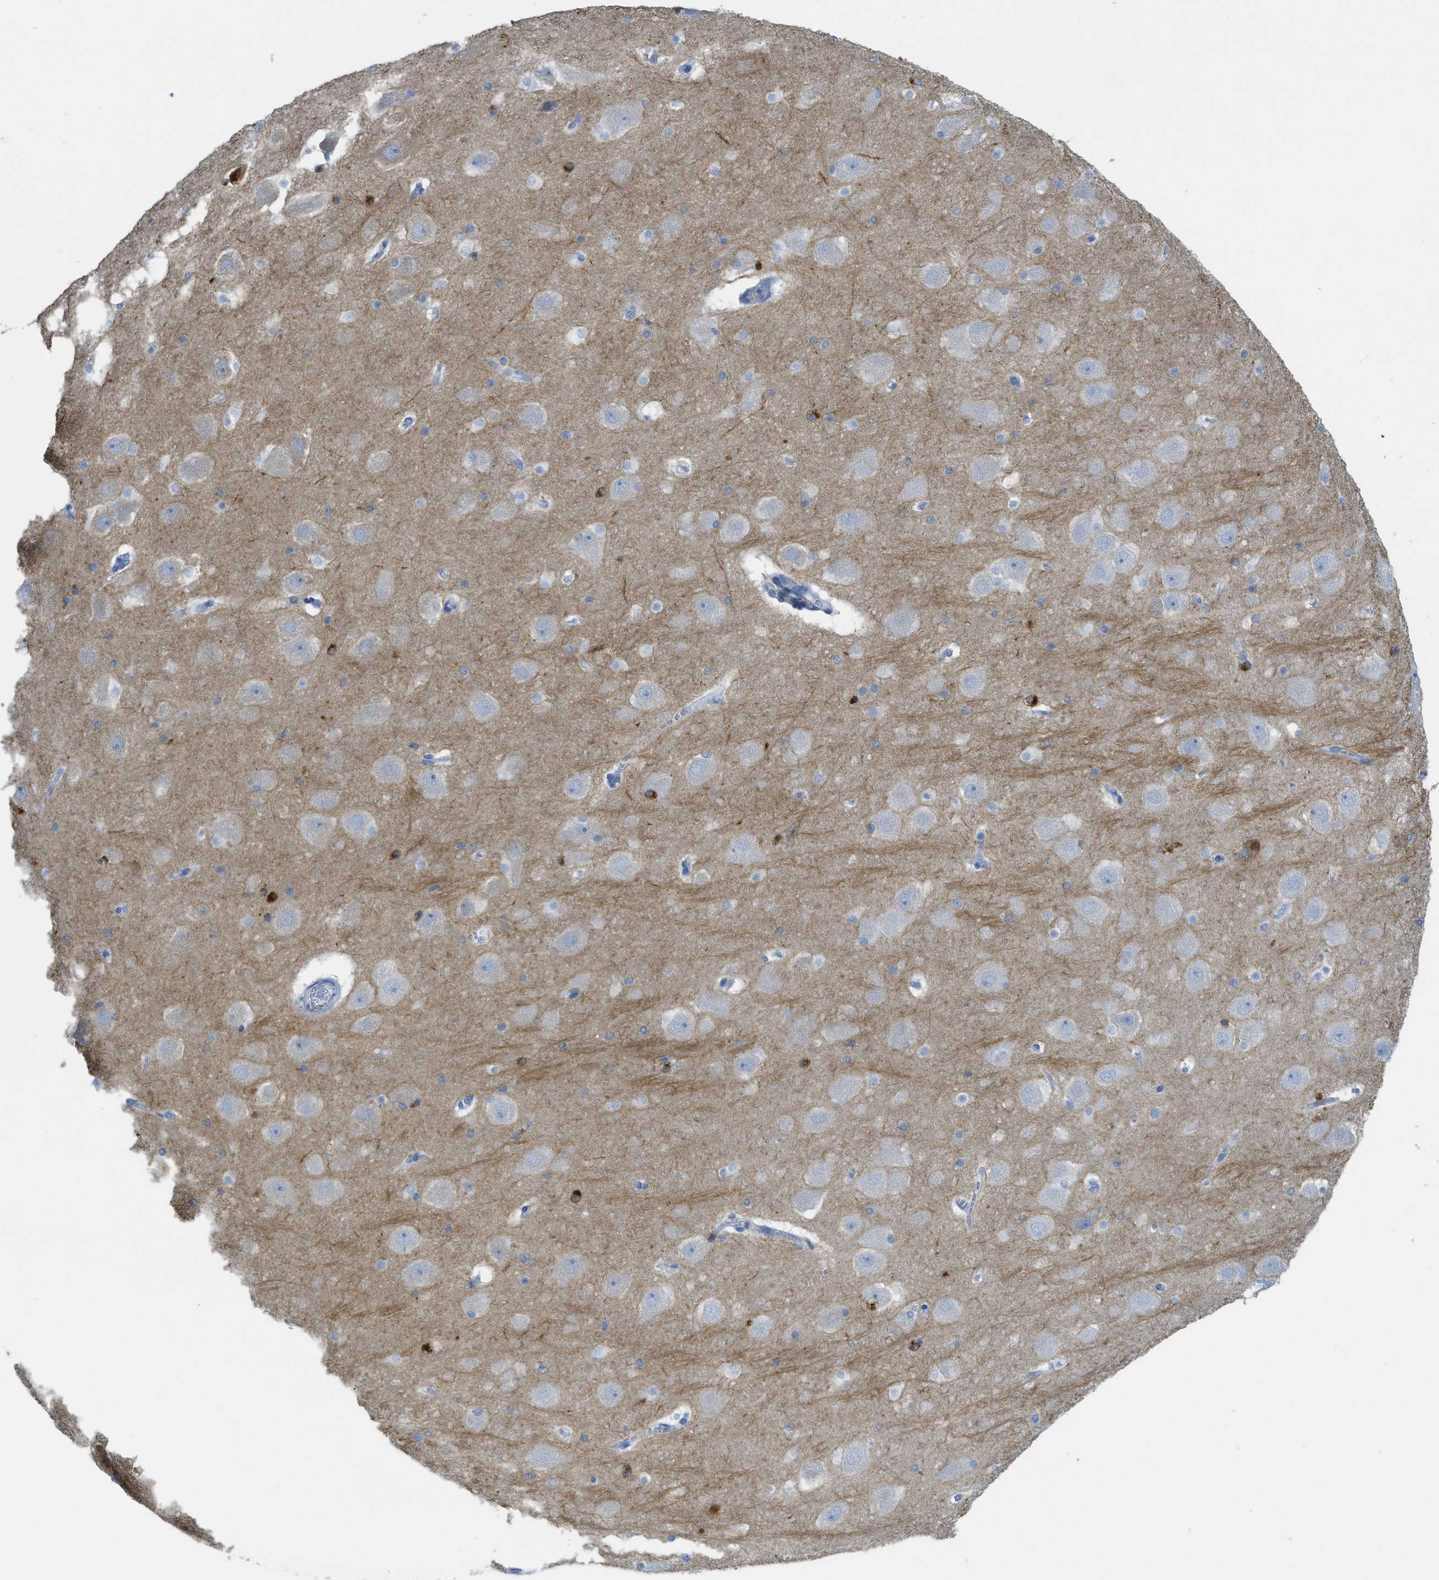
{"staining": {"intensity": "strong", "quantity": "25%-75%", "location": "cytoplasmic/membranous"}, "tissue": "hippocampus", "cell_type": "Glial cells", "image_type": "normal", "snomed": [{"axis": "morphology", "description": "Normal tissue, NOS"}, {"axis": "topography", "description": "Hippocampus"}], "caption": "Protein analysis of benign hippocampus exhibits strong cytoplasmic/membranous expression in about 25%-75% of glial cells.", "gene": "CNNM4", "patient": {"sex": "male", "age": 45}}